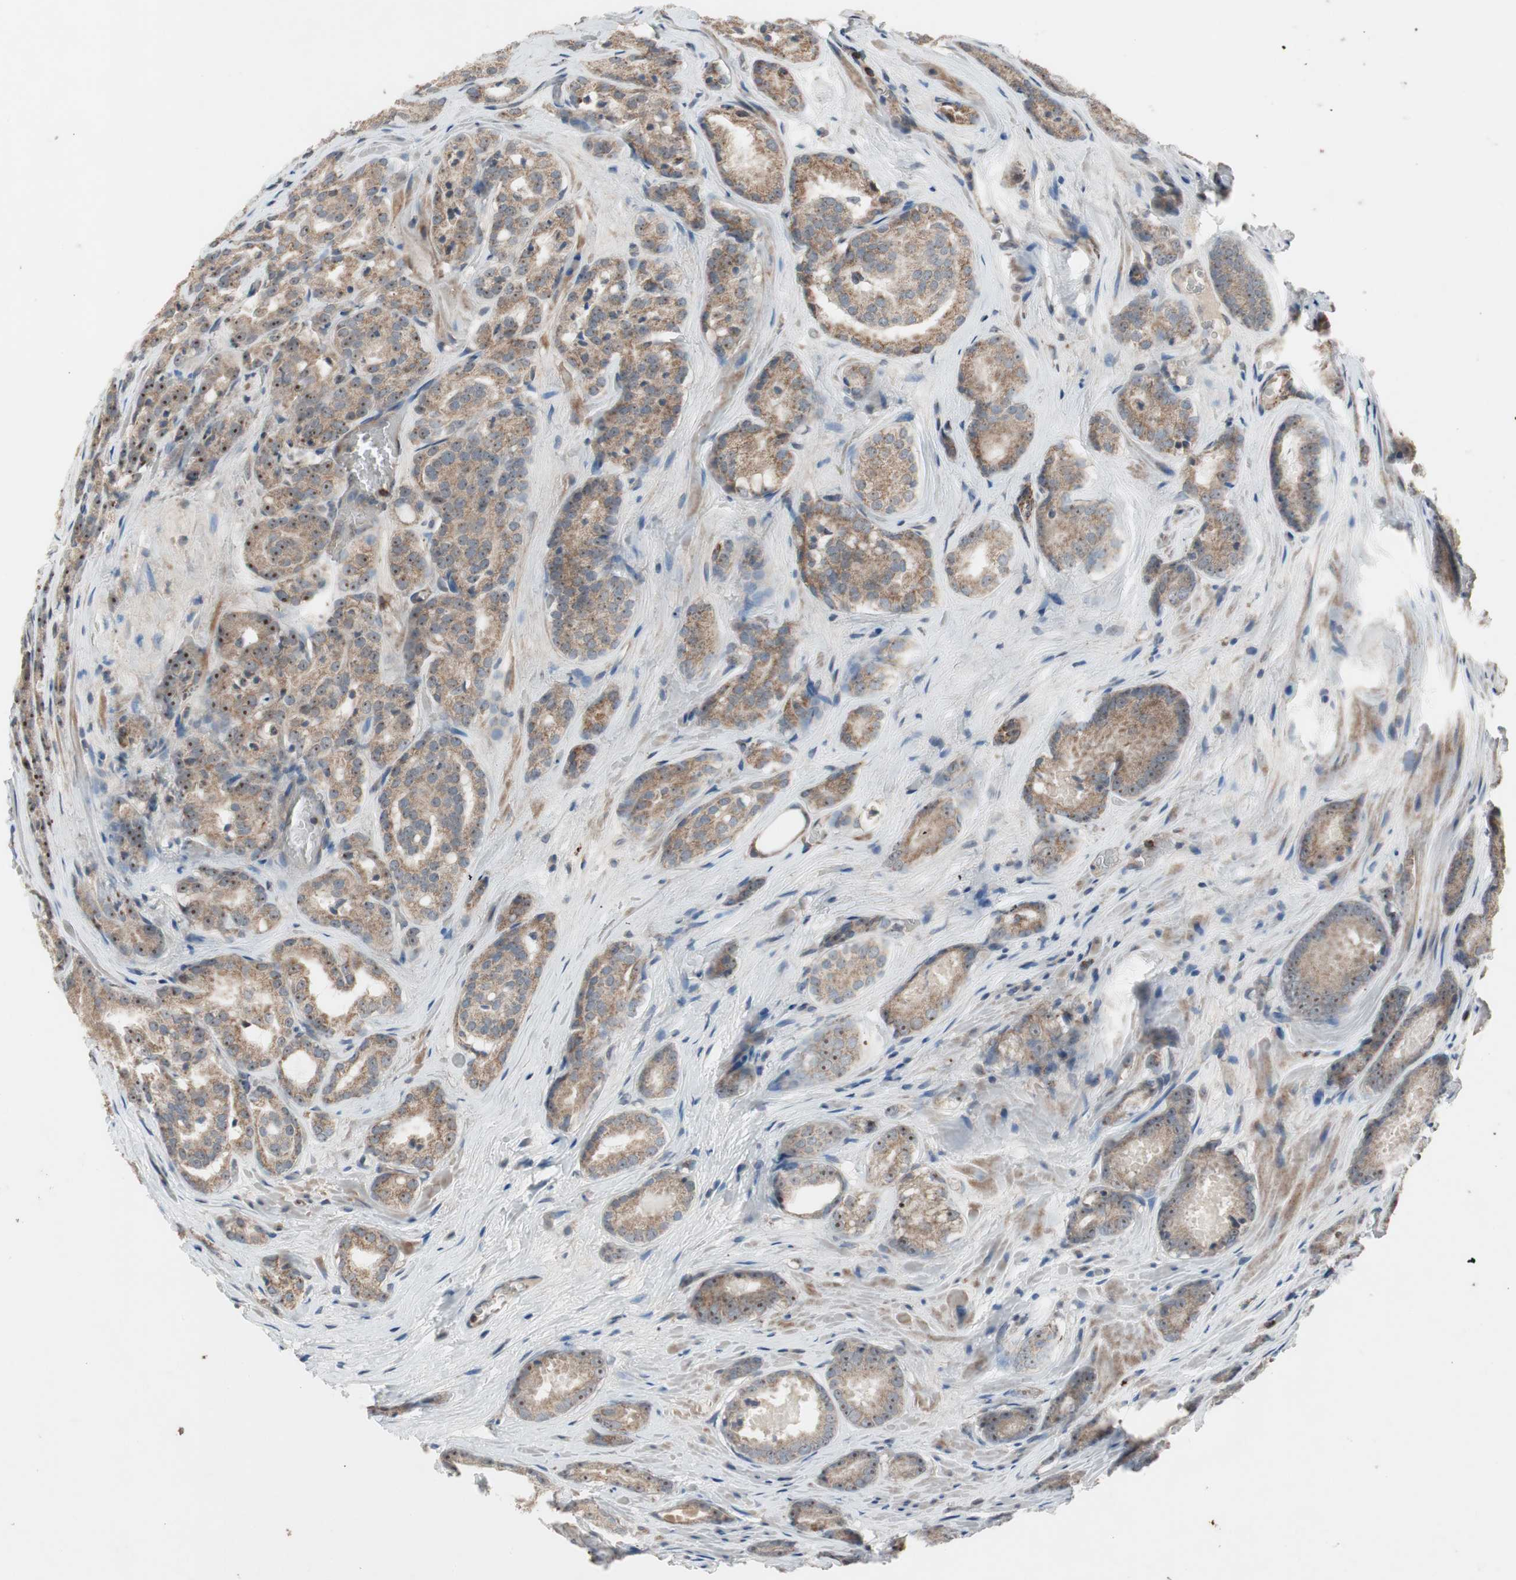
{"staining": {"intensity": "moderate", "quantity": ">75%", "location": "cytoplasmic/membranous"}, "tissue": "prostate cancer", "cell_type": "Tumor cells", "image_type": "cancer", "snomed": [{"axis": "morphology", "description": "Adenocarcinoma, High grade"}, {"axis": "topography", "description": "Prostate"}], "caption": "Human prostate cancer (adenocarcinoma (high-grade)) stained for a protein (brown) reveals moderate cytoplasmic/membranous positive staining in approximately >75% of tumor cells.", "gene": "CPT1A", "patient": {"sex": "male", "age": 64}}